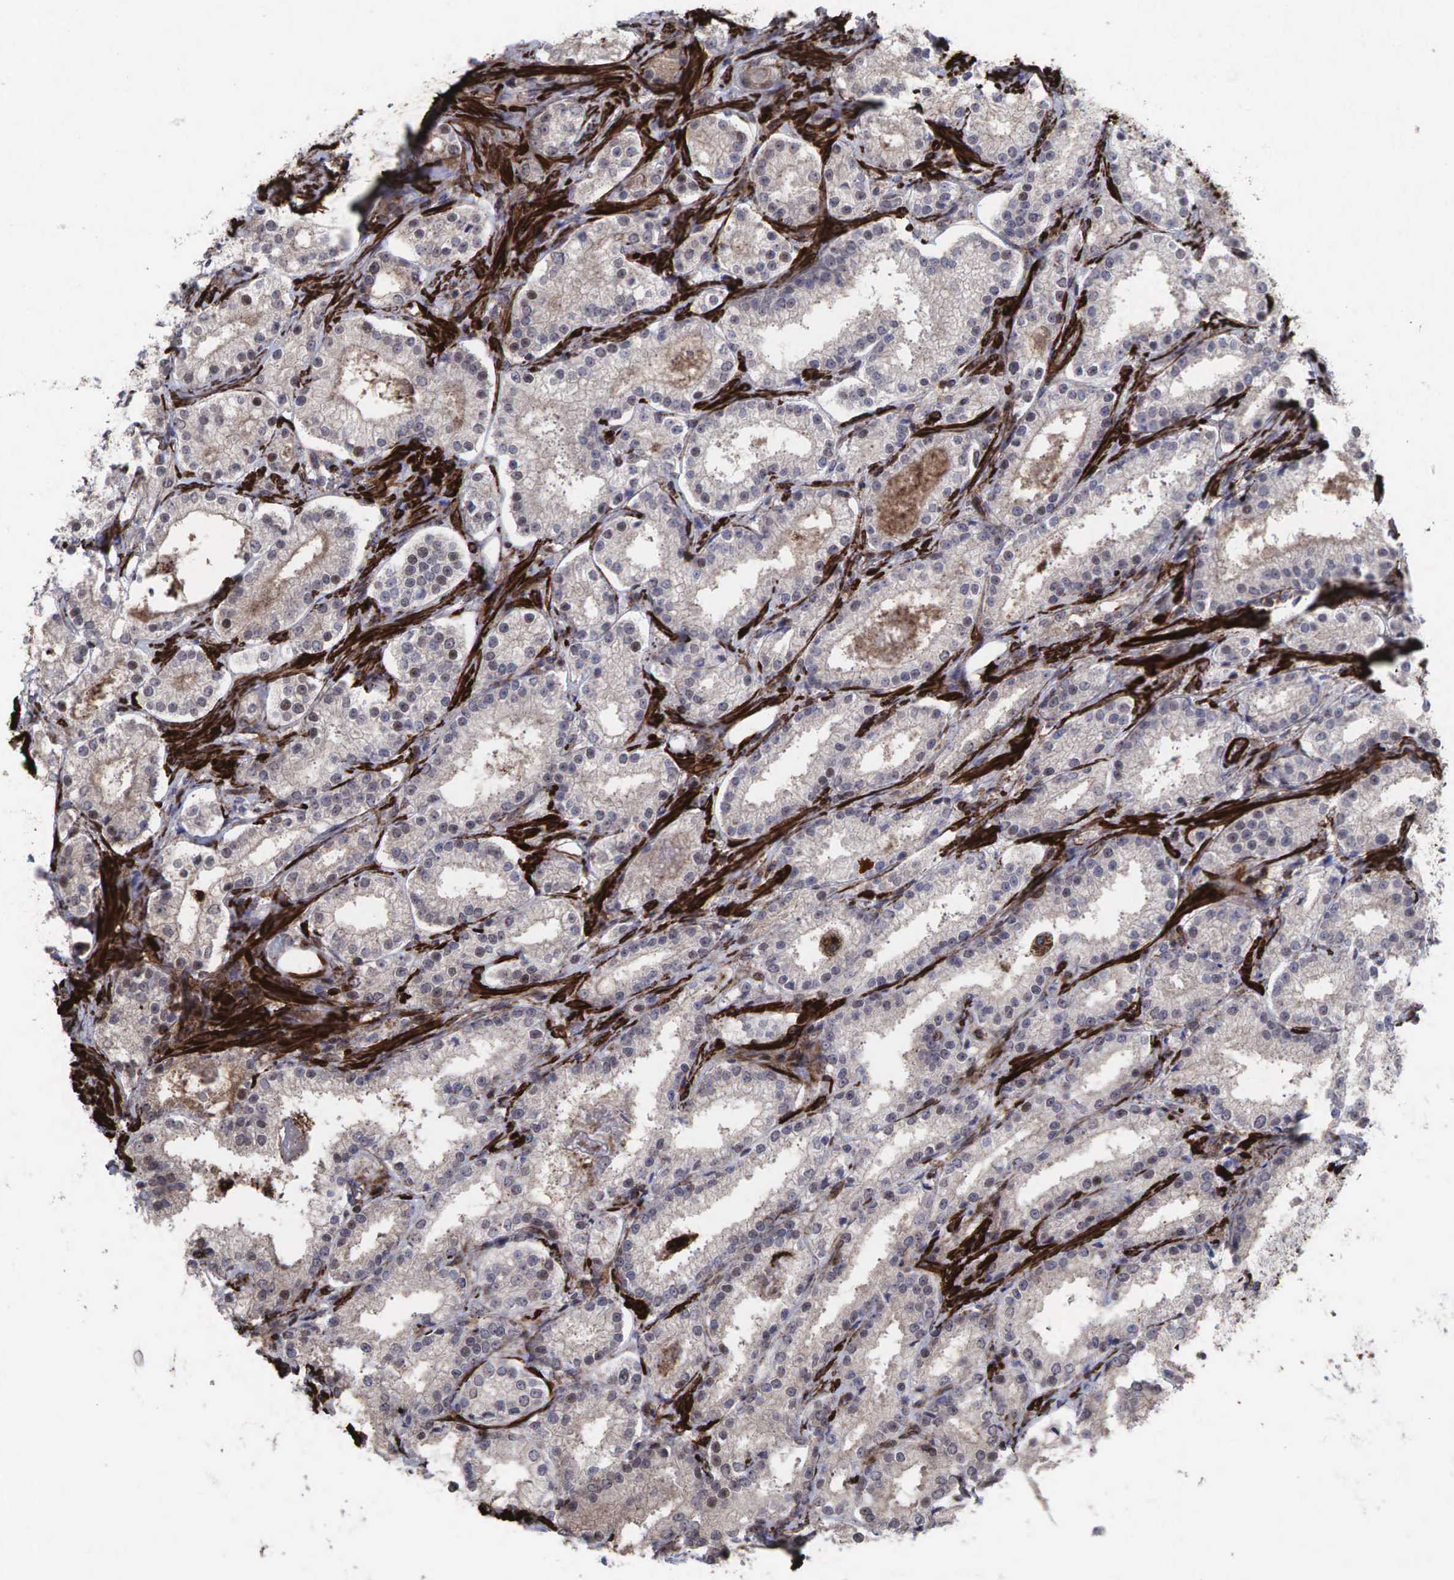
{"staining": {"intensity": "weak", "quantity": ">75%", "location": "cytoplasmic/membranous"}, "tissue": "prostate cancer", "cell_type": "Tumor cells", "image_type": "cancer", "snomed": [{"axis": "morphology", "description": "Adenocarcinoma, Medium grade"}, {"axis": "topography", "description": "Prostate"}], "caption": "Prostate cancer (medium-grade adenocarcinoma) stained for a protein (brown) exhibits weak cytoplasmic/membranous positive positivity in about >75% of tumor cells.", "gene": "GPRASP1", "patient": {"sex": "male", "age": 73}}